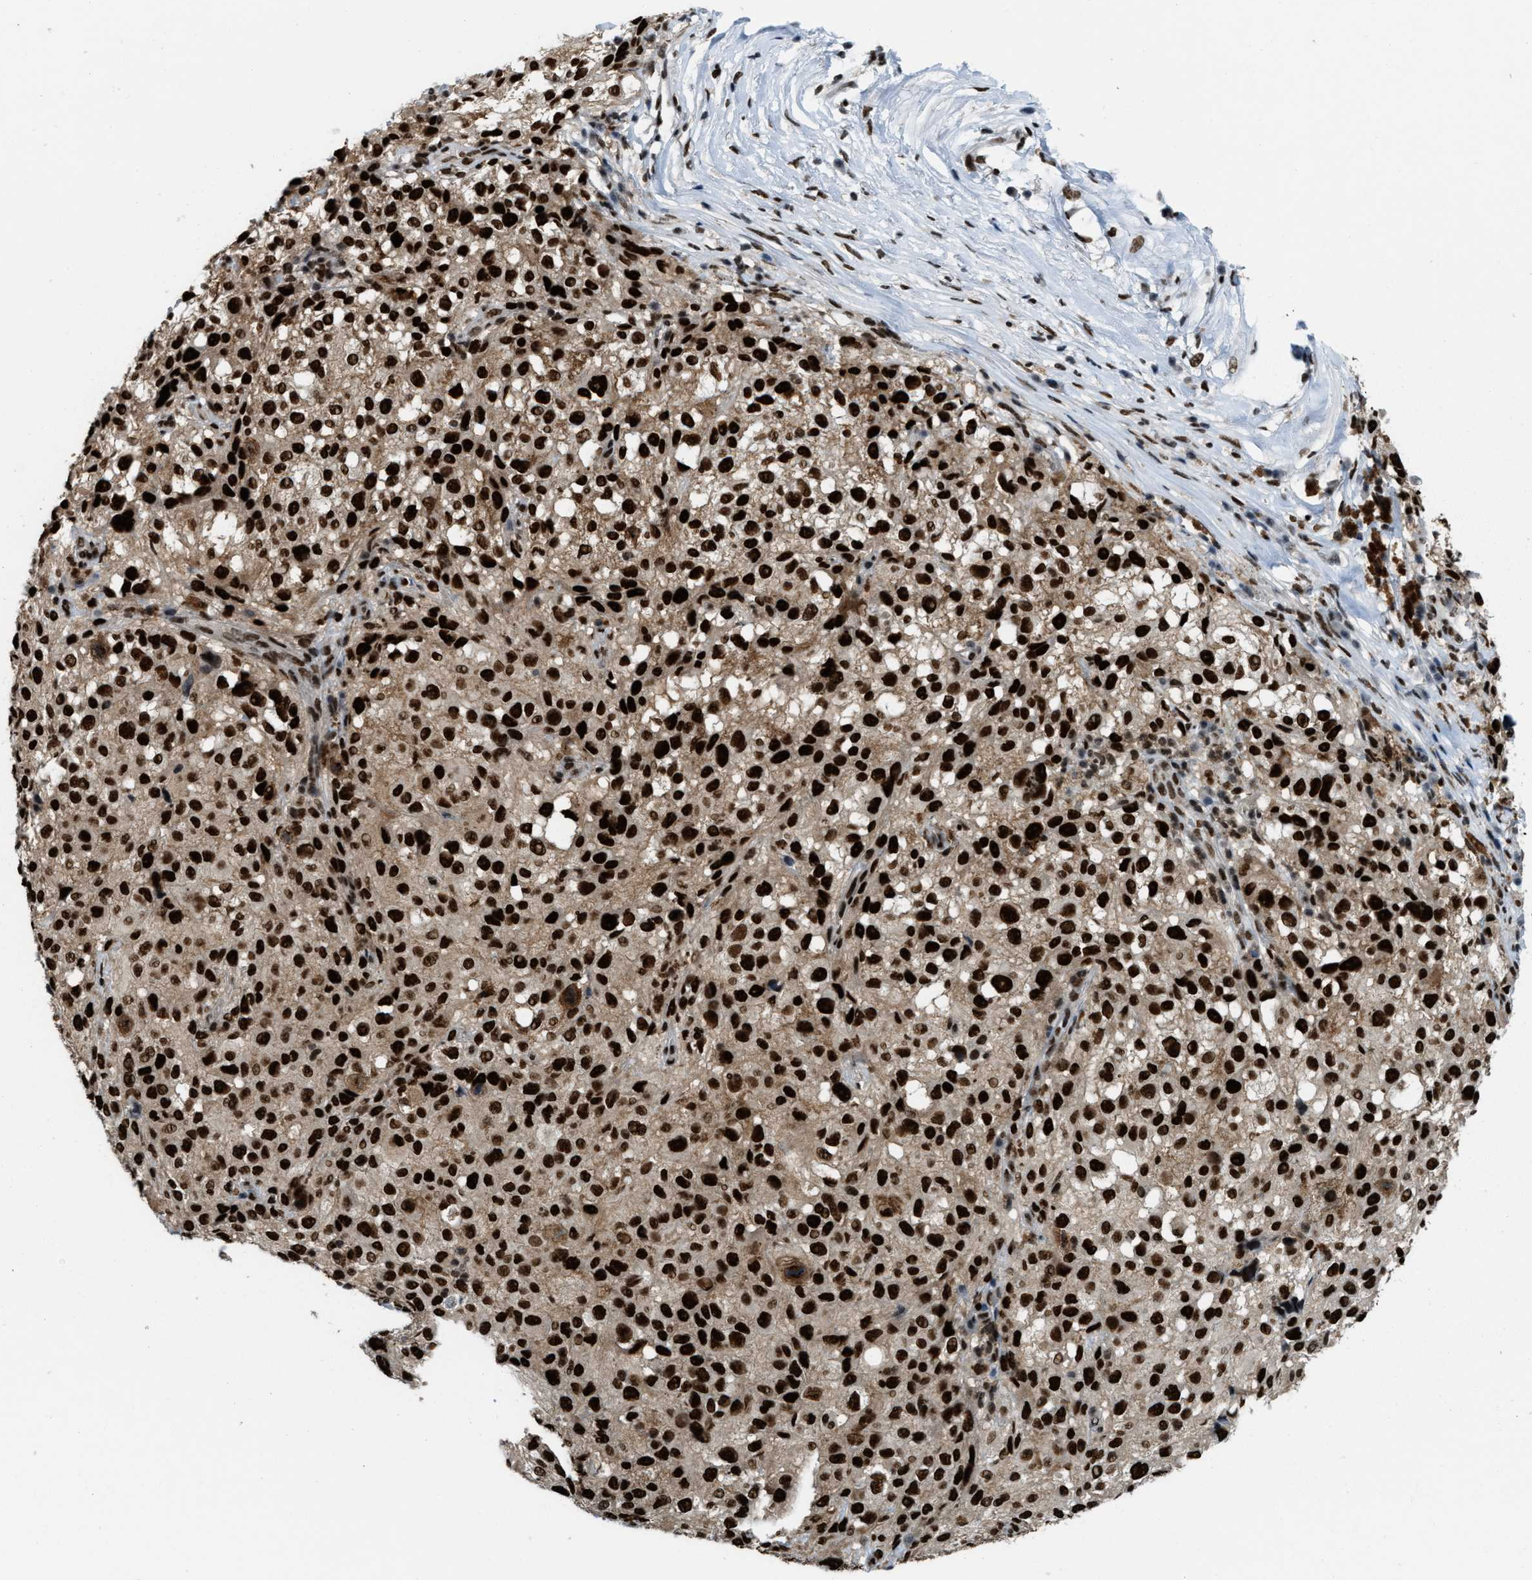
{"staining": {"intensity": "strong", "quantity": ">75%", "location": "nuclear"}, "tissue": "melanoma", "cell_type": "Tumor cells", "image_type": "cancer", "snomed": [{"axis": "morphology", "description": "Necrosis, NOS"}, {"axis": "morphology", "description": "Malignant melanoma, NOS"}, {"axis": "topography", "description": "Skin"}], "caption": "IHC histopathology image of neoplastic tissue: malignant melanoma stained using IHC shows high levels of strong protein expression localized specifically in the nuclear of tumor cells, appearing as a nuclear brown color.", "gene": "NUMA1", "patient": {"sex": "female", "age": 87}}